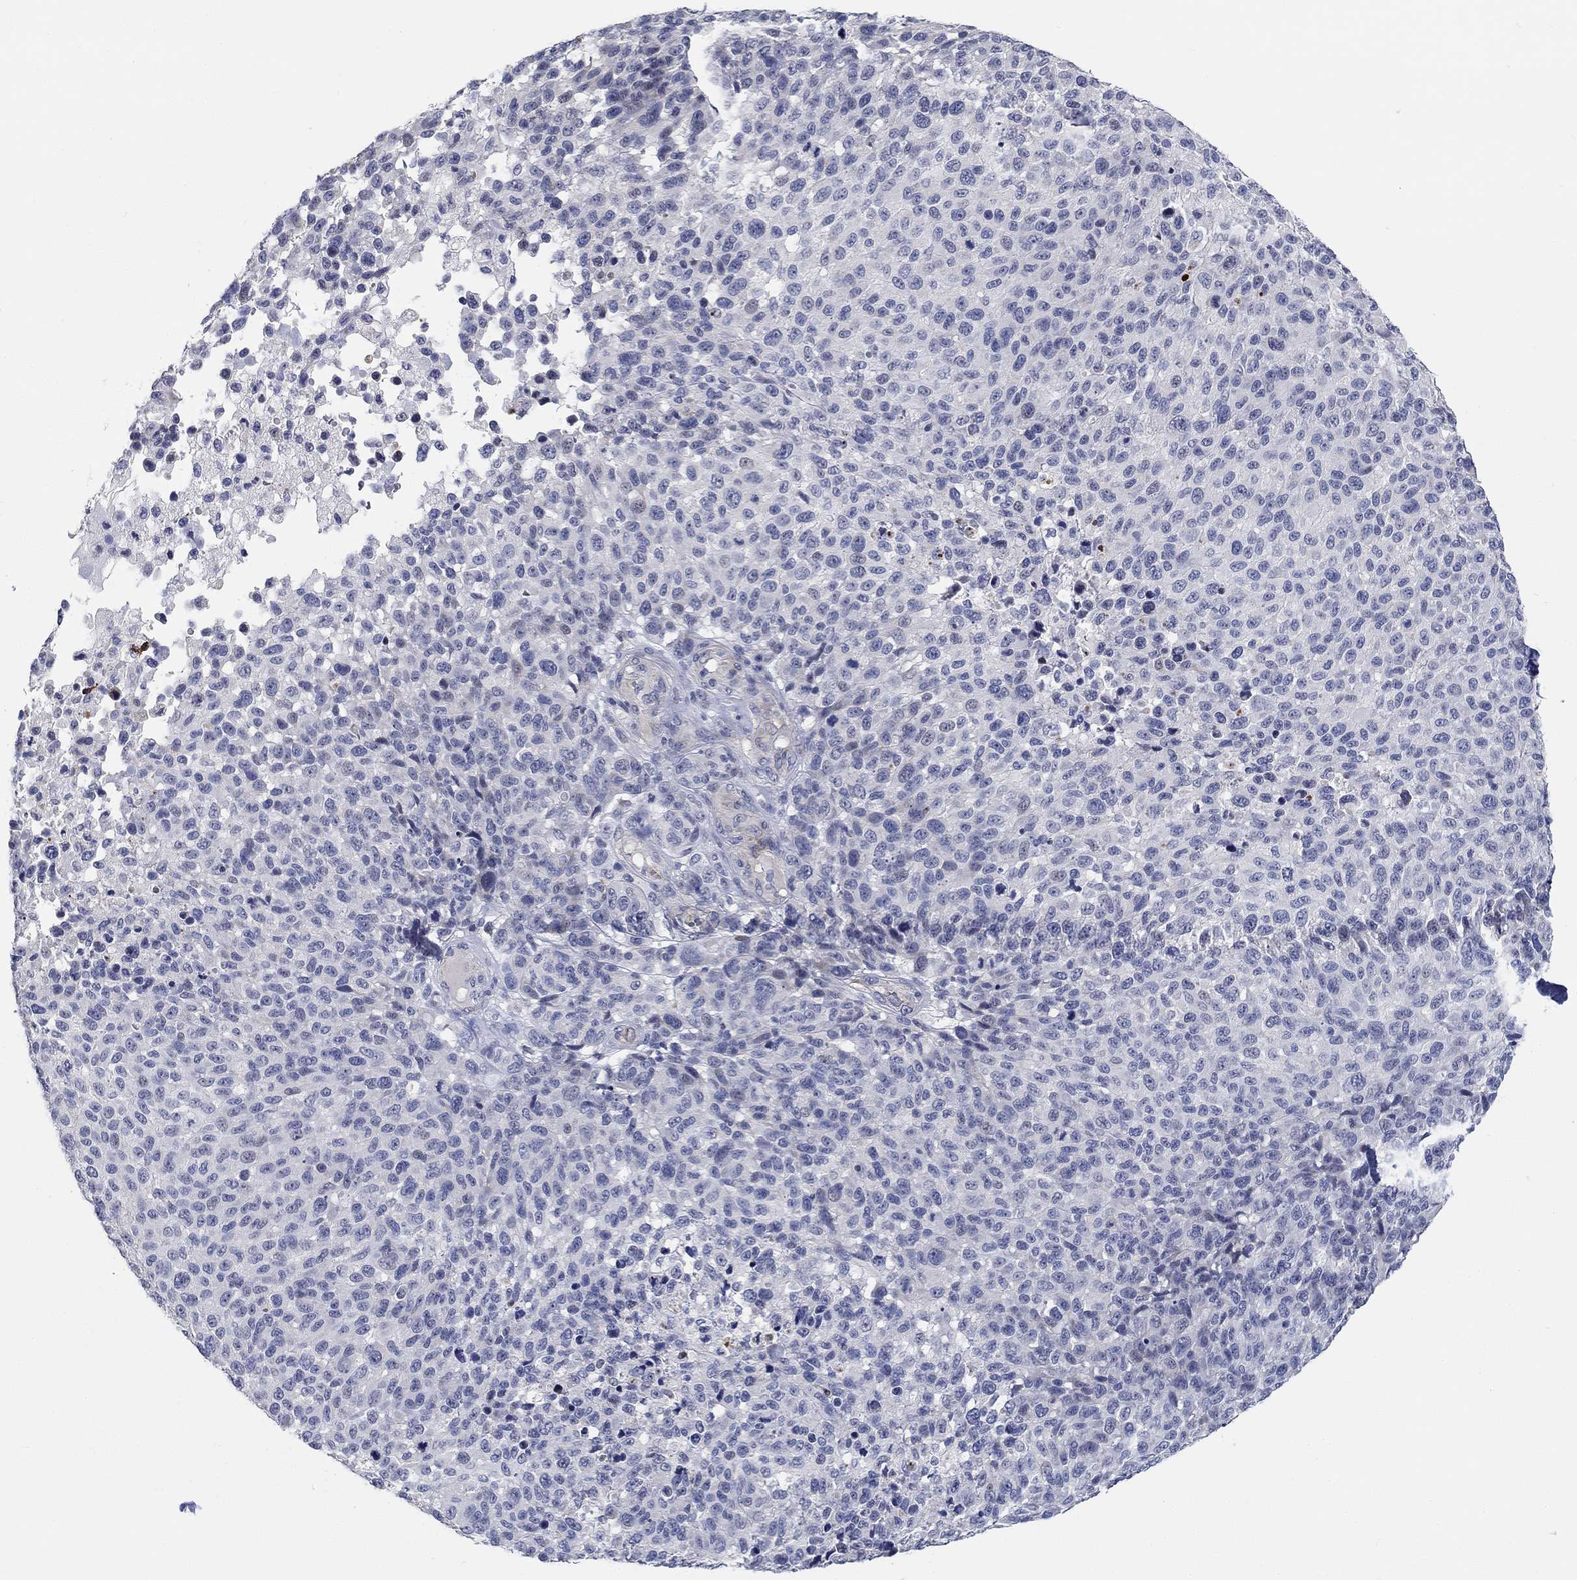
{"staining": {"intensity": "negative", "quantity": "none", "location": "none"}, "tissue": "melanoma", "cell_type": "Tumor cells", "image_type": "cancer", "snomed": [{"axis": "morphology", "description": "Malignant melanoma, NOS"}, {"axis": "topography", "description": "Skin"}], "caption": "Image shows no significant protein expression in tumor cells of melanoma. (DAB immunohistochemistry visualized using brightfield microscopy, high magnification).", "gene": "SMIM18", "patient": {"sex": "female", "age": 95}}